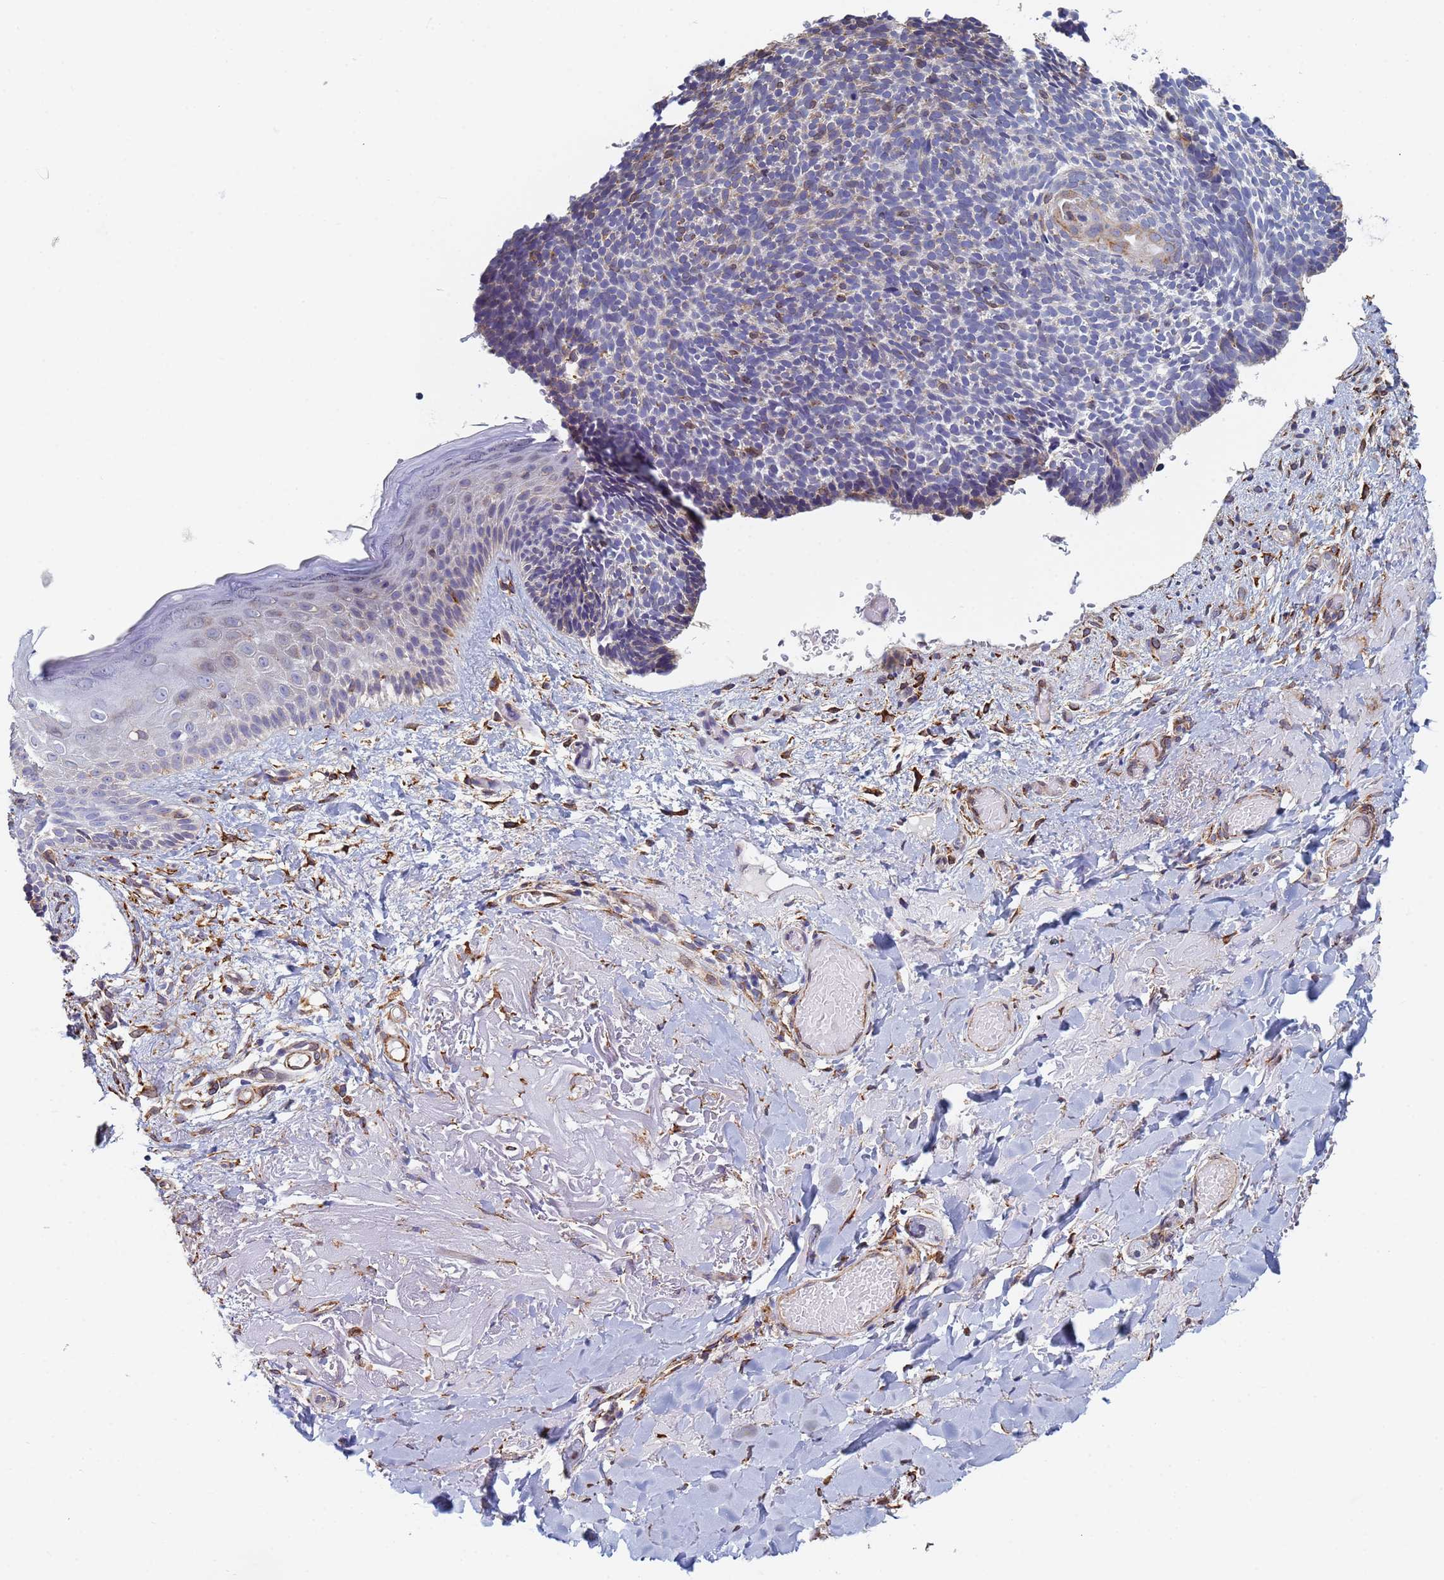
{"staining": {"intensity": "weak", "quantity": "<25%", "location": "cytoplasmic/membranous"}, "tissue": "skin cancer", "cell_type": "Tumor cells", "image_type": "cancer", "snomed": [{"axis": "morphology", "description": "Basal cell carcinoma"}, {"axis": "topography", "description": "Skin"}], "caption": "Protein analysis of skin cancer displays no significant staining in tumor cells. Brightfield microscopy of immunohistochemistry (IHC) stained with DAB (3,3'-diaminobenzidine) (brown) and hematoxylin (blue), captured at high magnification.", "gene": "GDAP2", "patient": {"sex": "male", "age": 84}}